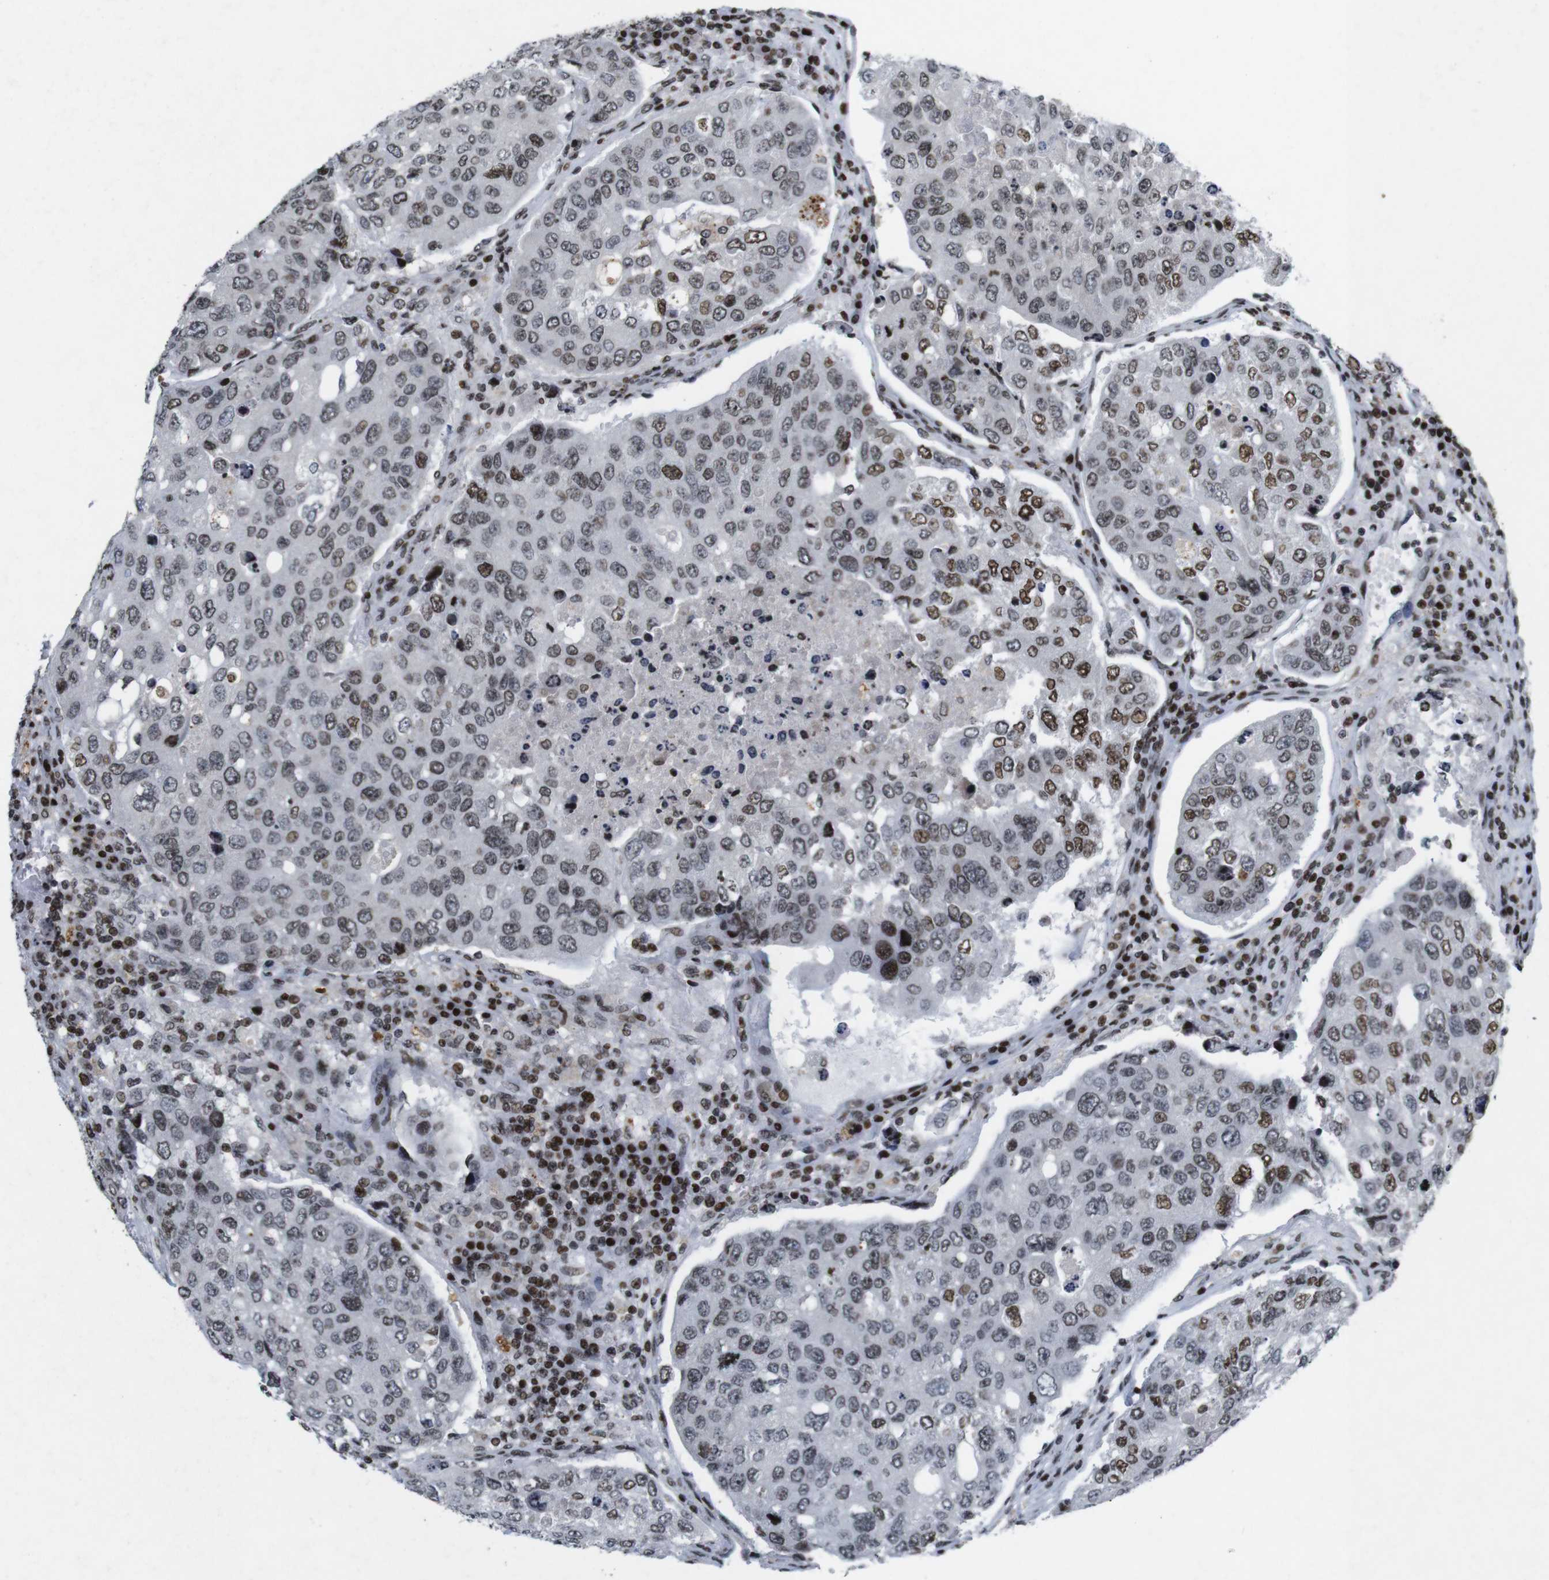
{"staining": {"intensity": "moderate", "quantity": "25%-75%", "location": "nuclear"}, "tissue": "urothelial cancer", "cell_type": "Tumor cells", "image_type": "cancer", "snomed": [{"axis": "morphology", "description": "Urothelial carcinoma, High grade"}, {"axis": "topography", "description": "Lymph node"}, {"axis": "topography", "description": "Urinary bladder"}], "caption": "An IHC photomicrograph of neoplastic tissue is shown. Protein staining in brown highlights moderate nuclear positivity in urothelial cancer within tumor cells.", "gene": "MAGEH1", "patient": {"sex": "male", "age": 51}}